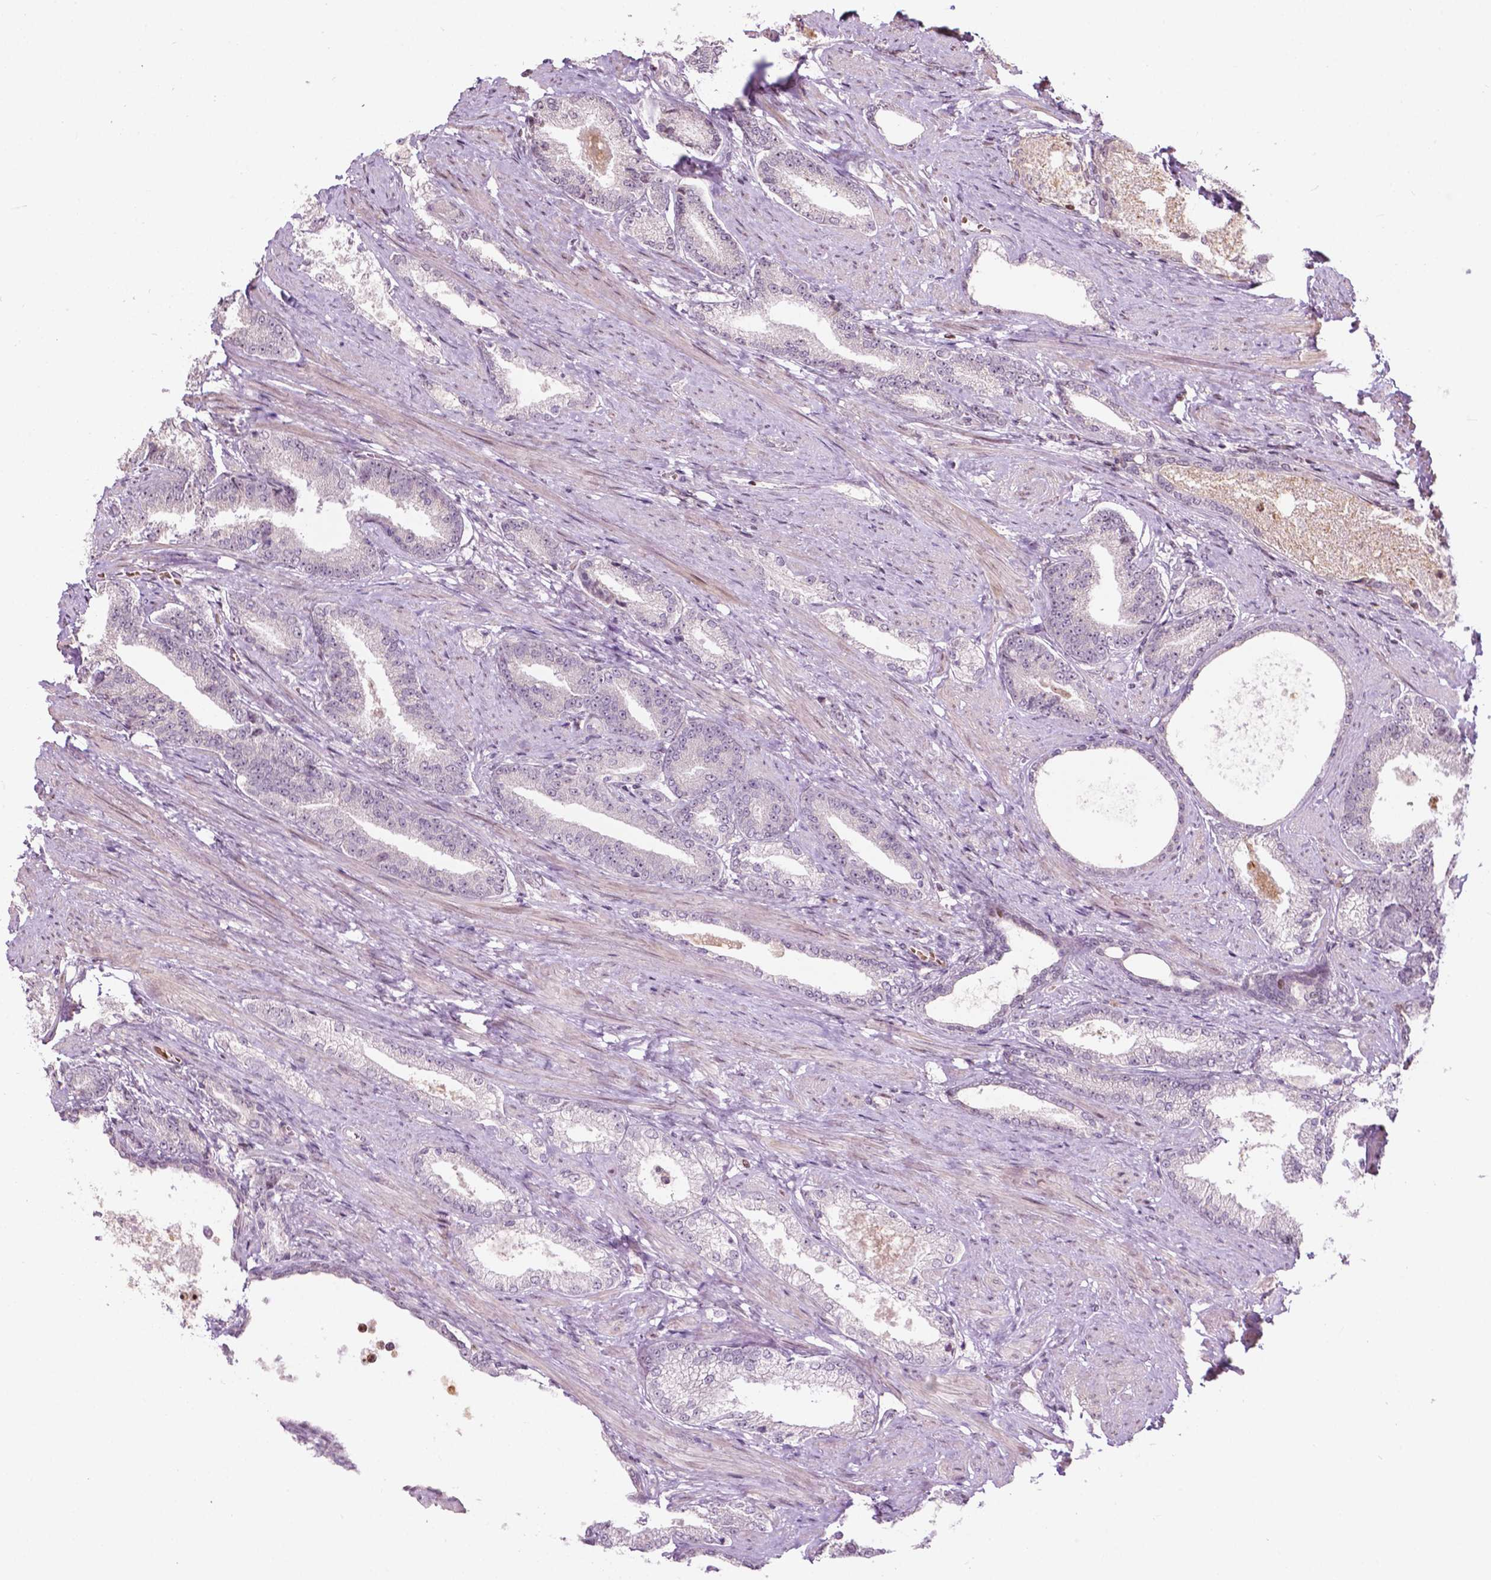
{"staining": {"intensity": "negative", "quantity": "none", "location": "none"}, "tissue": "prostate cancer", "cell_type": "Tumor cells", "image_type": "cancer", "snomed": [{"axis": "morphology", "description": "Adenocarcinoma, High grade"}, {"axis": "topography", "description": "Prostate and seminal vesicle, NOS"}], "caption": "Immunohistochemical staining of adenocarcinoma (high-grade) (prostate) exhibits no significant staining in tumor cells. Brightfield microscopy of immunohistochemistry (IHC) stained with DAB (3,3'-diaminobenzidine) (brown) and hematoxylin (blue), captured at high magnification.", "gene": "PTPN18", "patient": {"sex": "male", "age": 61}}